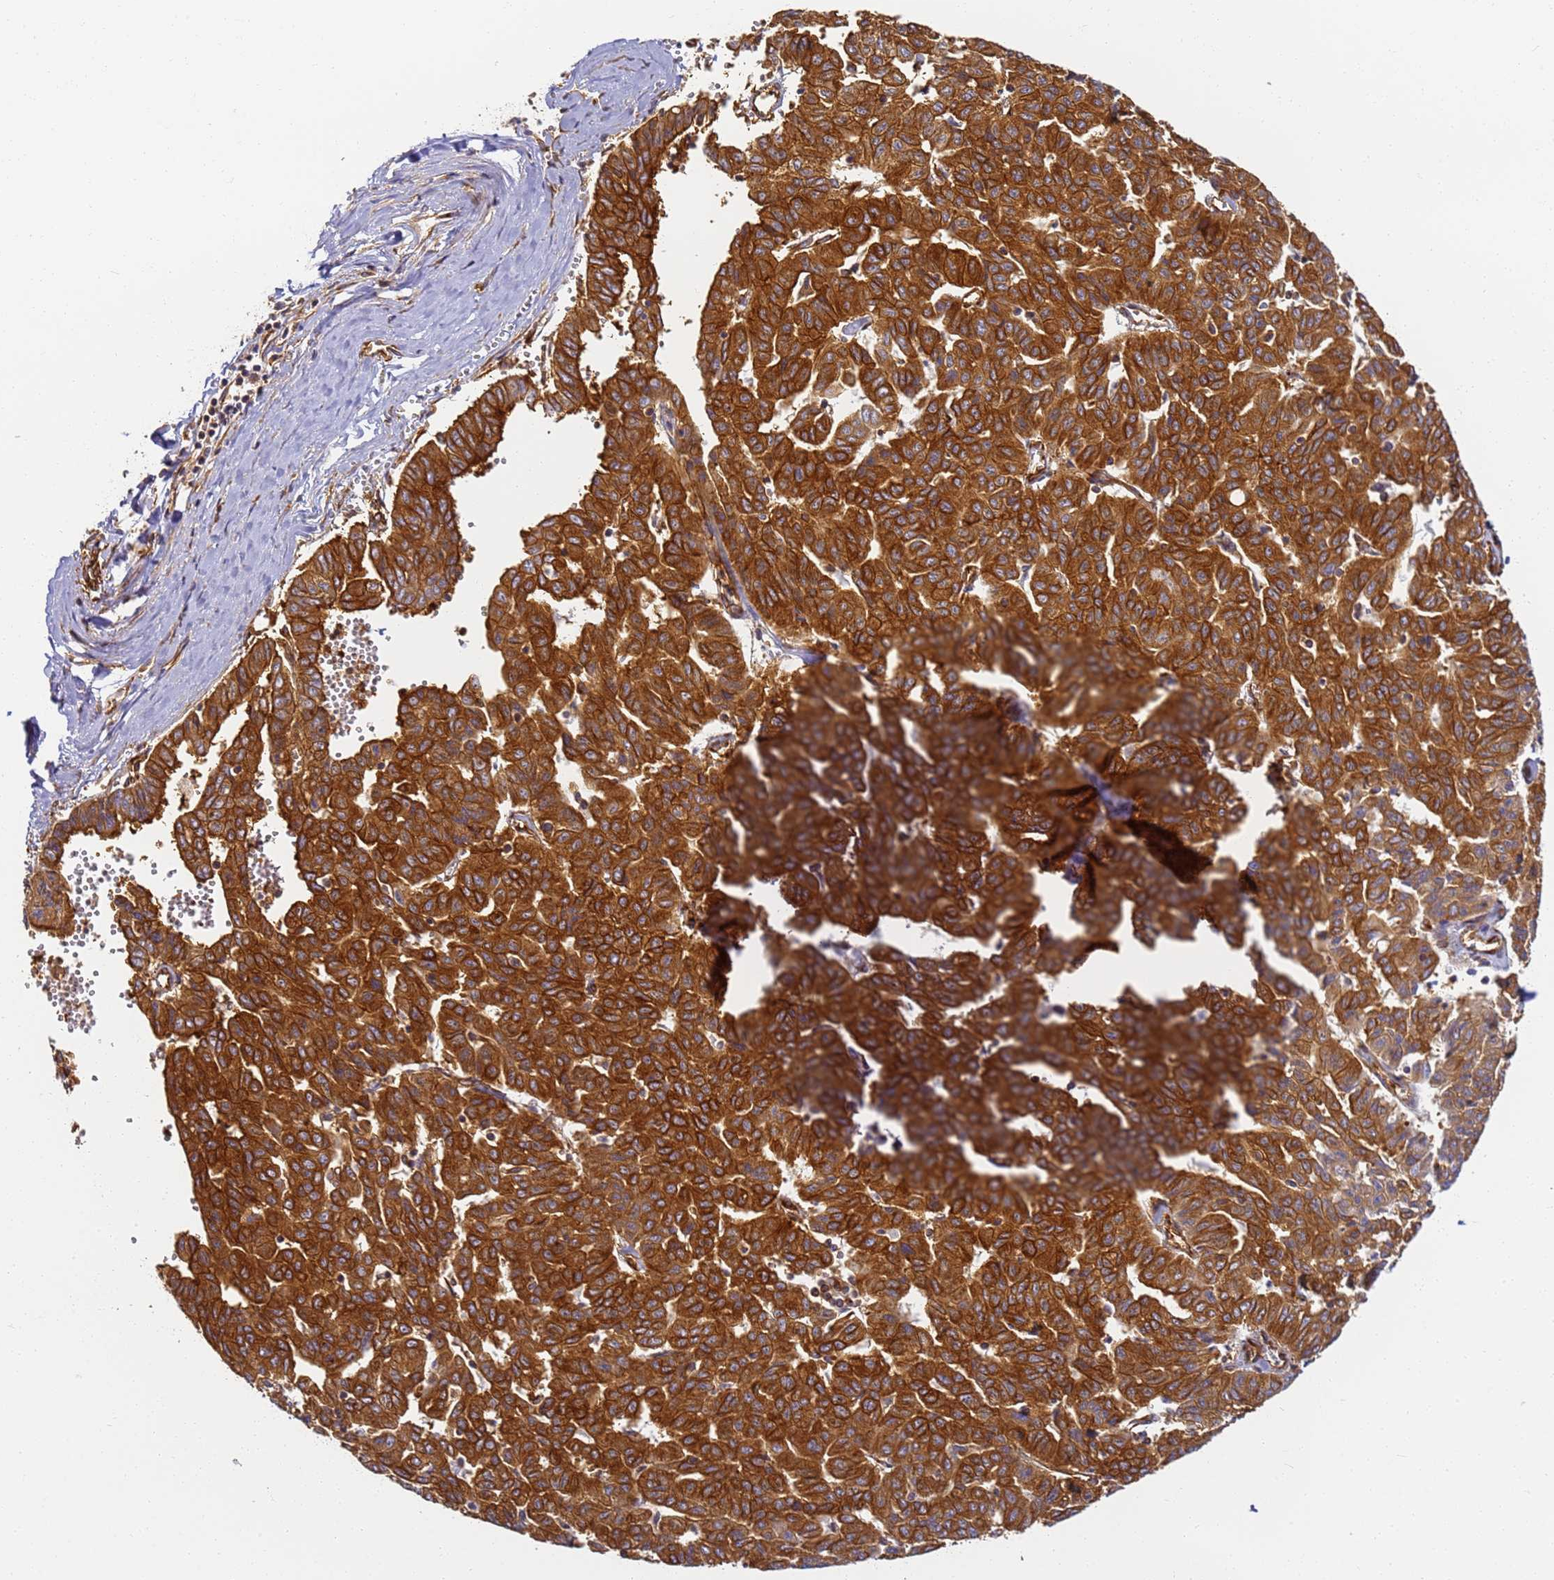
{"staining": {"intensity": "strong", "quantity": ">75%", "location": "cytoplasmic/membranous"}, "tissue": "liver cancer", "cell_type": "Tumor cells", "image_type": "cancer", "snomed": [{"axis": "morphology", "description": "Cholangiocarcinoma"}, {"axis": "topography", "description": "Liver"}], "caption": "Protein positivity by immunohistochemistry exhibits strong cytoplasmic/membranous staining in about >75% of tumor cells in liver cholangiocarcinoma.", "gene": "DYNC1I2", "patient": {"sex": "female", "age": 77}}